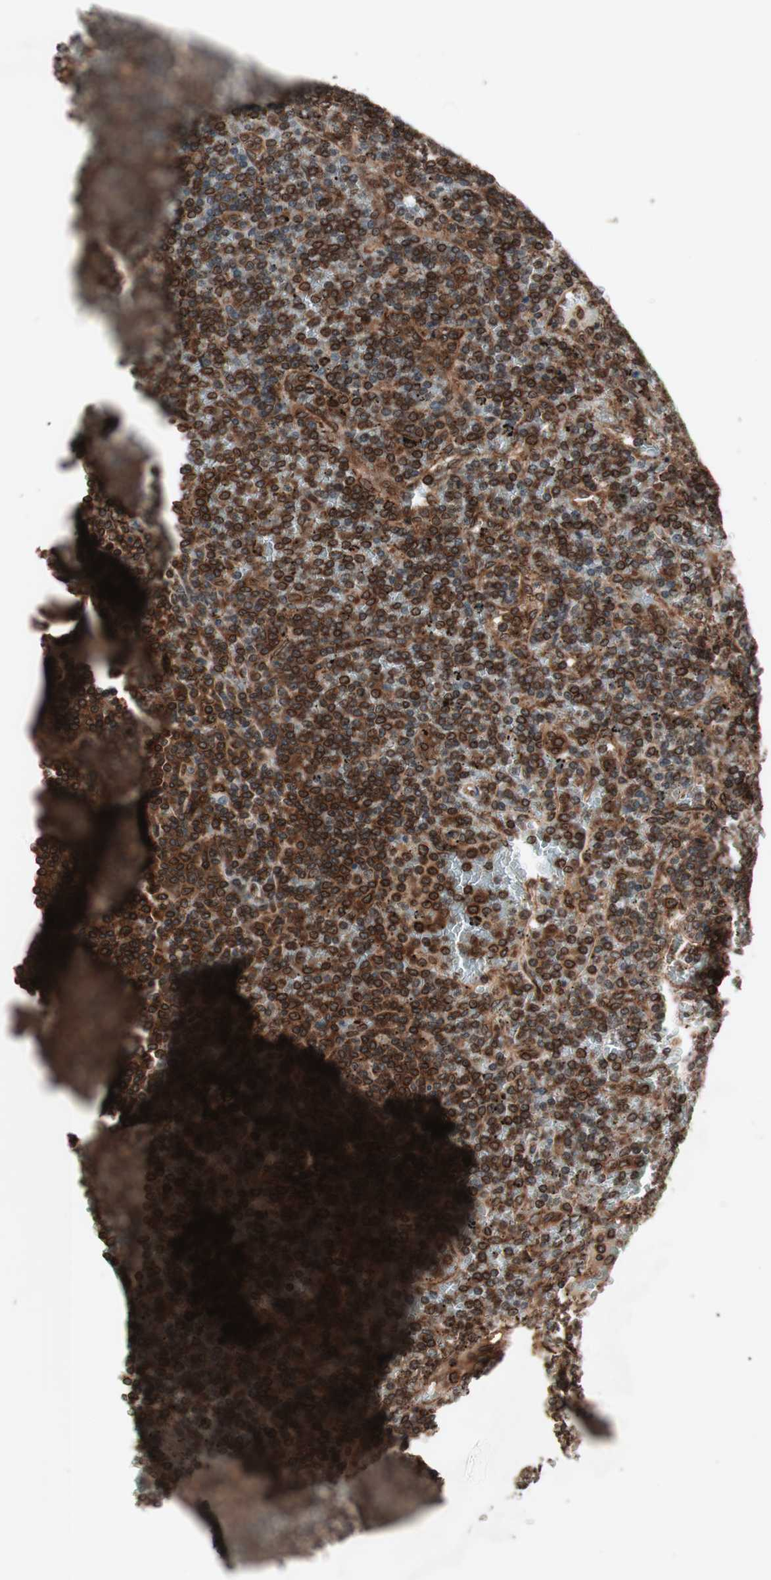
{"staining": {"intensity": "strong", "quantity": ">75%", "location": "cytoplasmic/membranous,nuclear"}, "tissue": "lymphoma", "cell_type": "Tumor cells", "image_type": "cancer", "snomed": [{"axis": "morphology", "description": "Malignant lymphoma, non-Hodgkin's type, Low grade"}, {"axis": "topography", "description": "Spleen"}], "caption": "This photomicrograph shows immunohistochemistry staining of low-grade malignant lymphoma, non-Hodgkin's type, with high strong cytoplasmic/membranous and nuclear expression in approximately >75% of tumor cells.", "gene": "NUP62", "patient": {"sex": "female", "age": 19}}